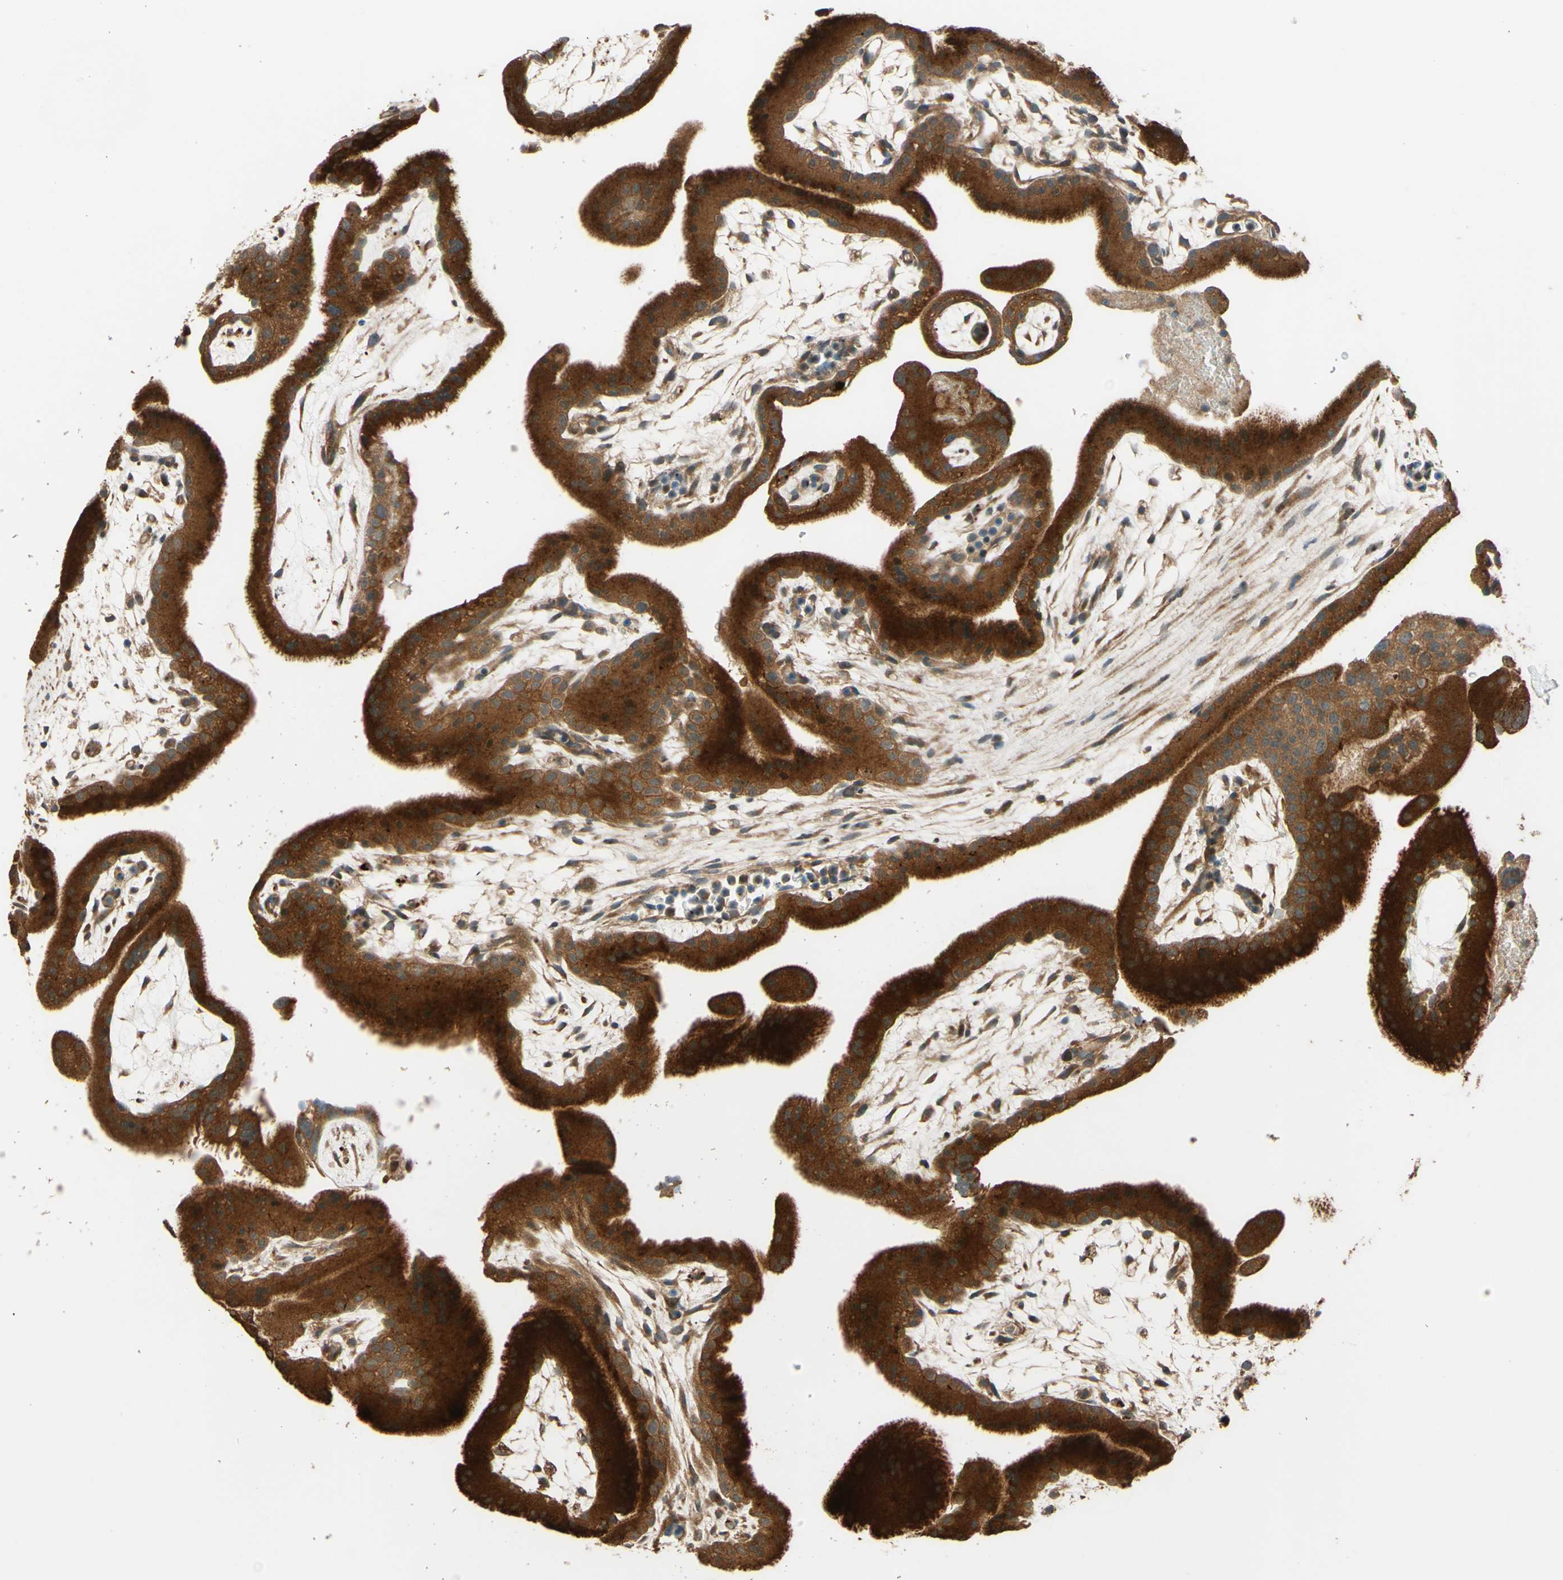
{"staining": {"intensity": "strong", "quantity": ">75%", "location": "cytoplasmic/membranous"}, "tissue": "placenta", "cell_type": "Trophoblastic cells", "image_type": "normal", "snomed": [{"axis": "morphology", "description": "Normal tissue, NOS"}, {"axis": "topography", "description": "Placenta"}], "caption": "Brown immunohistochemical staining in benign placenta exhibits strong cytoplasmic/membranous positivity in approximately >75% of trophoblastic cells.", "gene": "RNF19A", "patient": {"sex": "female", "age": 19}}